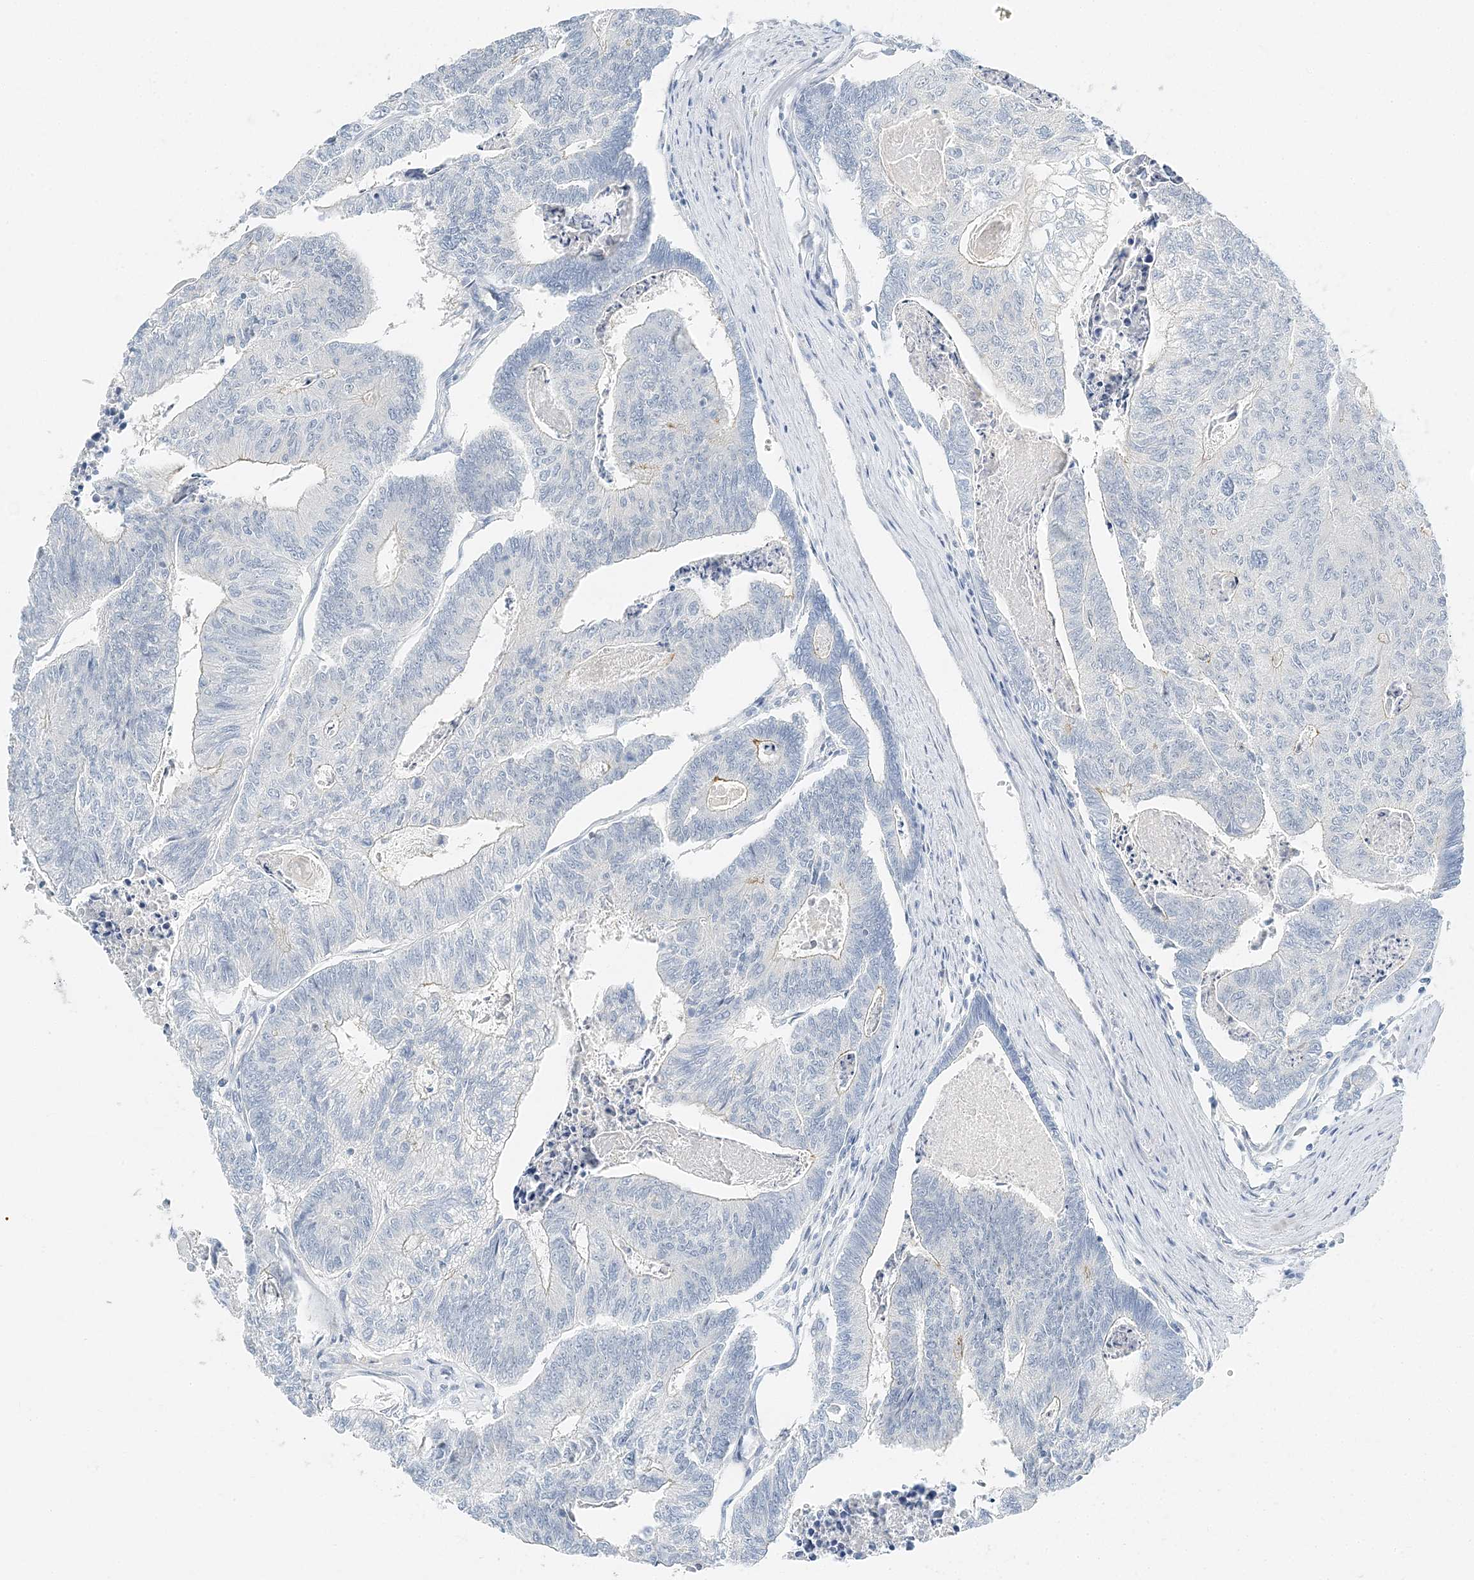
{"staining": {"intensity": "negative", "quantity": "none", "location": "none"}, "tissue": "colorectal cancer", "cell_type": "Tumor cells", "image_type": "cancer", "snomed": [{"axis": "morphology", "description": "Adenocarcinoma, NOS"}, {"axis": "topography", "description": "Colon"}], "caption": "This photomicrograph is of colorectal adenocarcinoma stained with IHC to label a protein in brown with the nuclei are counter-stained blue. There is no staining in tumor cells.", "gene": "VILL", "patient": {"sex": "female", "age": 67}}